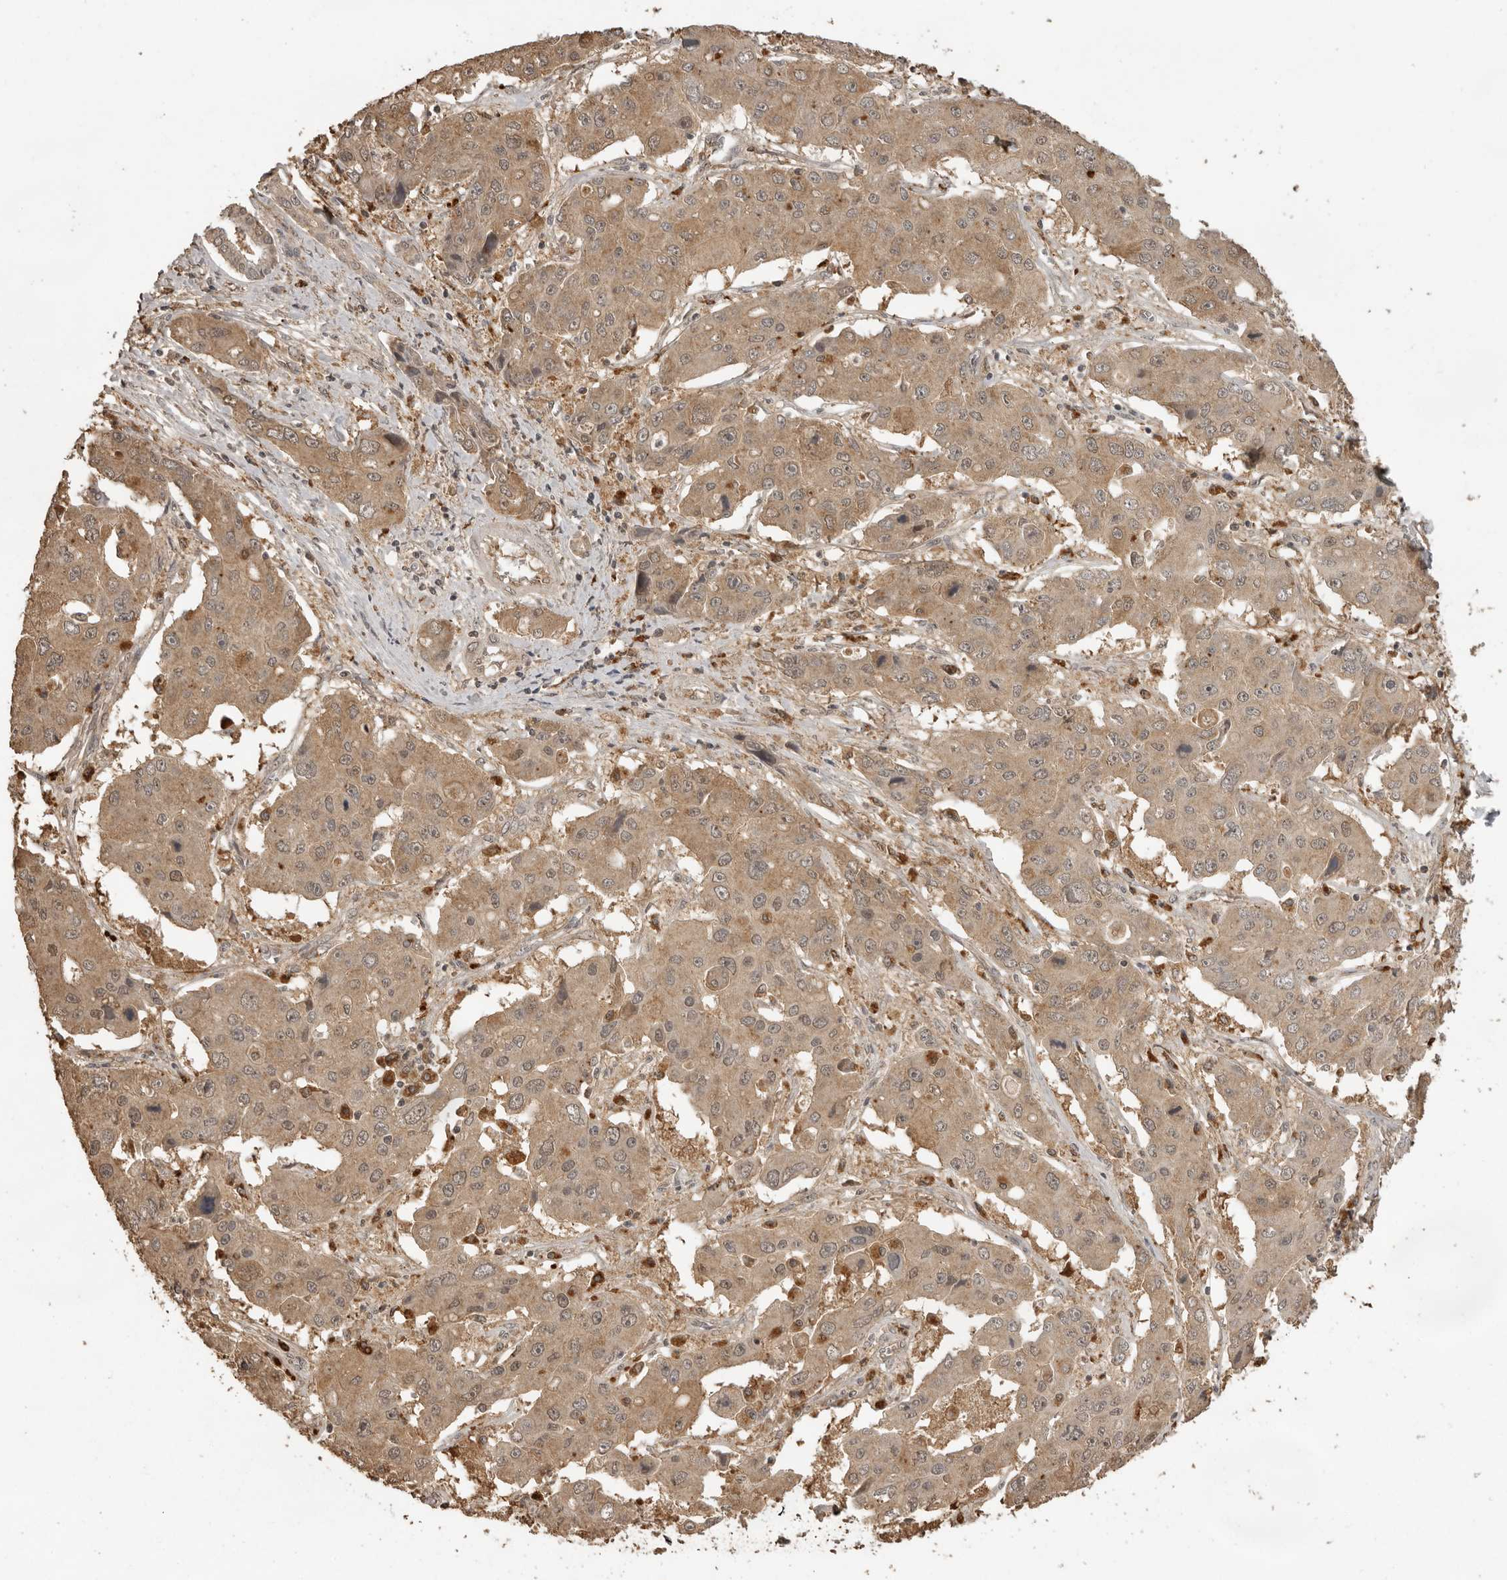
{"staining": {"intensity": "moderate", "quantity": ">75%", "location": "cytoplasmic/membranous"}, "tissue": "liver cancer", "cell_type": "Tumor cells", "image_type": "cancer", "snomed": [{"axis": "morphology", "description": "Cholangiocarcinoma"}, {"axis": "topography", "description": "Liver"}], "caption": "Protein analysis of liver cancer tissue displays moderate cytoplasmic/membranous positivity in about >75% of tumor cells.", "gene": "CTF1", "patient": {"sex": "male", "age": 67}}